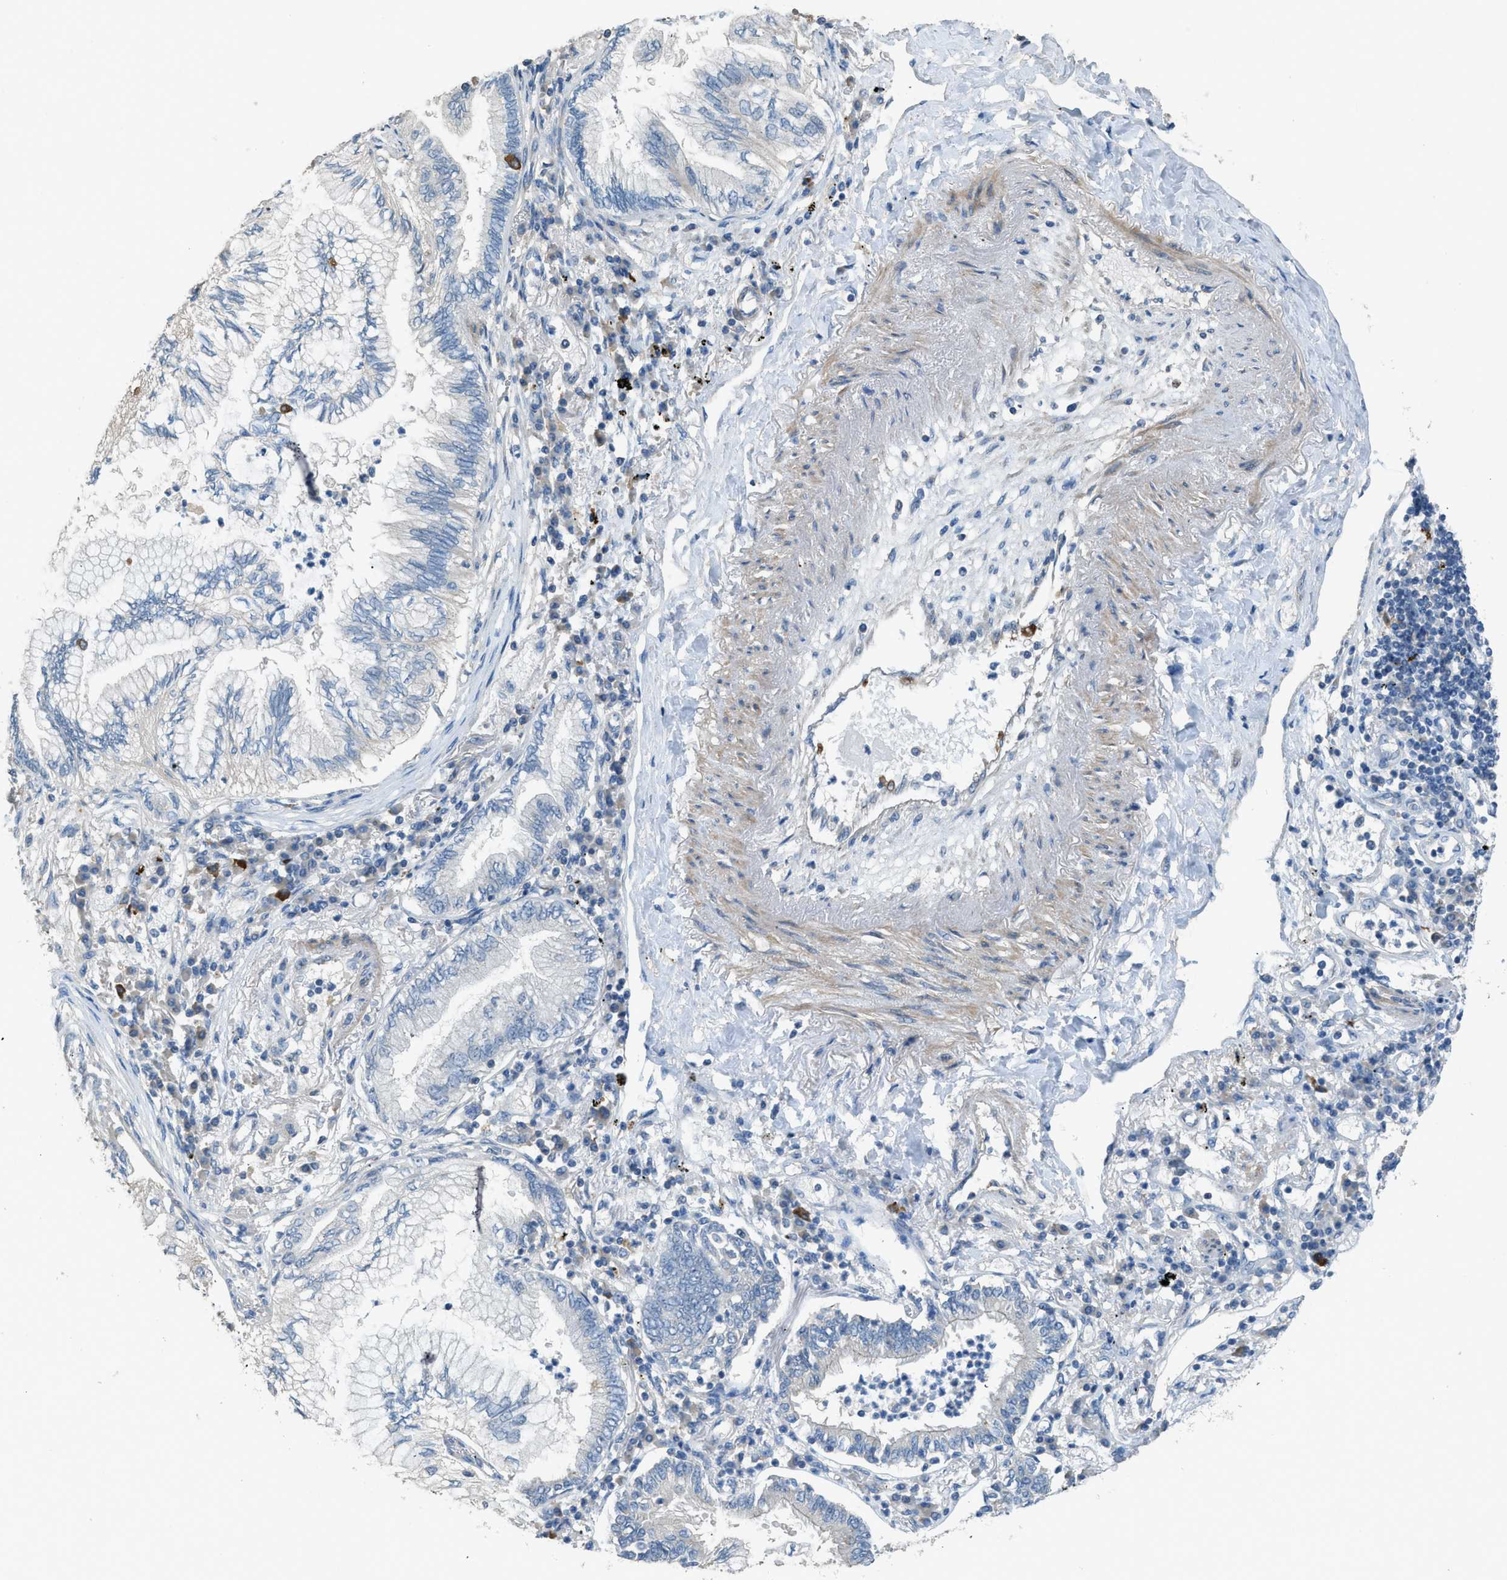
{"staining": {"intensity": "negative", "quantity": "none", "location": "none"}, "tissue": "lung cancer", "cell_type": "Tumor cells", "image_type": "cancer", "snomed": [{"axis": "morphology", "description": "Normal tissue, NOS"}, {"axis": "morphology", "description": "Adenocarcinoma, NOS"}, {"axis": "topography", "description": "Bronchus"}, {"axis": "topography", "description": "Lung"}], "caption": "A histopathology image of human lung adenocarcinoma is negative for staining in tumor cells.", "gene": "TIMD4", "patient": {"sex": "female", "age": 70}}